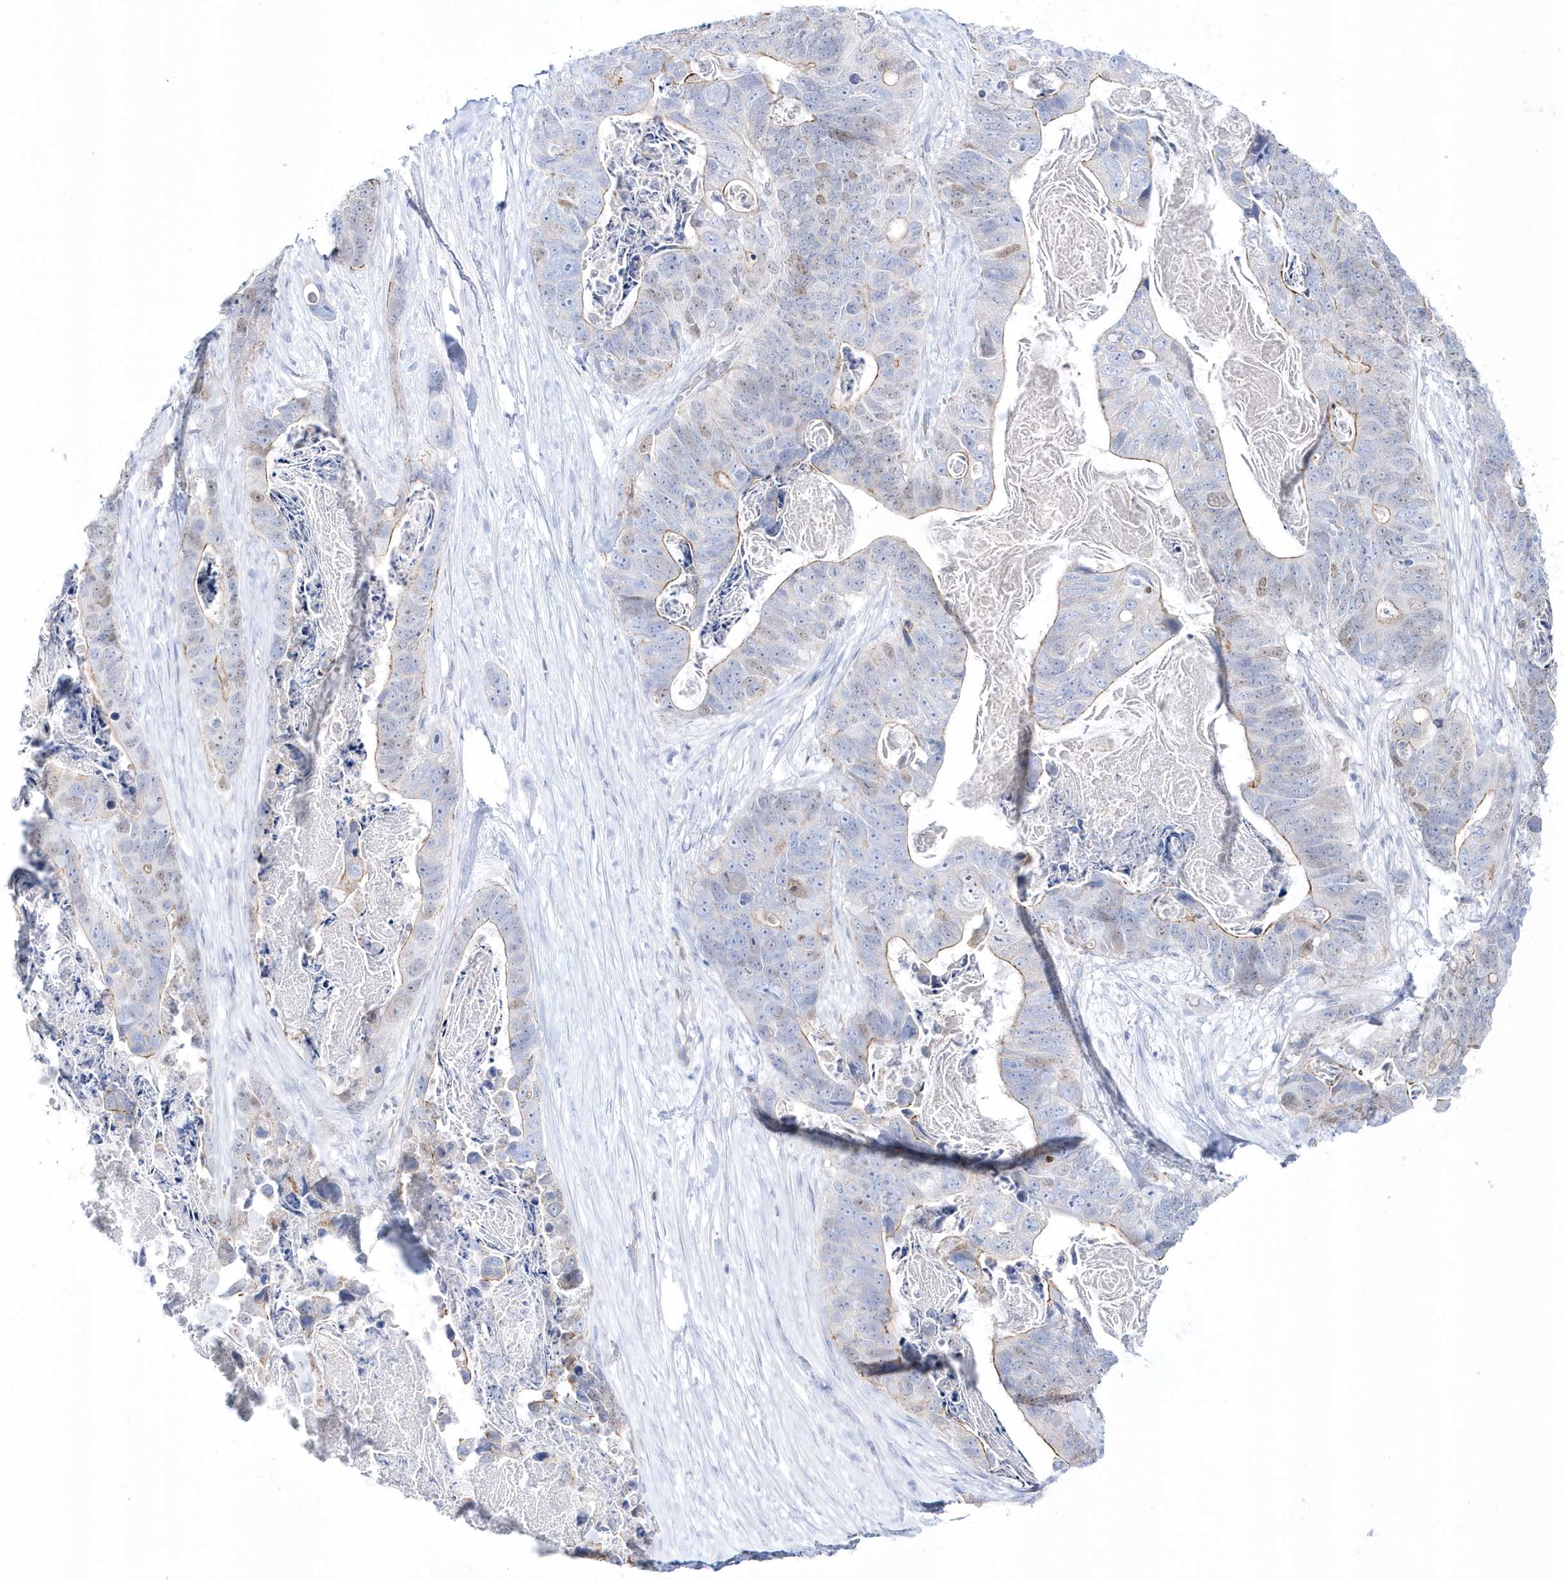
{"staining": {"intensity": "weak", "quantity": "<25%", "location": "cytoplasmic/membranous"}, "tissue": "stomach cancer", "cell_type": "Tumor cells", "image_type": "cancer", "snomed": [{"axis": "morphology", "description": "Adenocarcinoma, NOS"}, {"axis": "topography", "description": "Stomach"}], "caption": "Micrograph shows no protein staining in tumor cells of stomach cancer tissue. (DAB IHC, high magnification).", "gene": "TMCO6", "patient": {"sex": "female", "age": 89}}